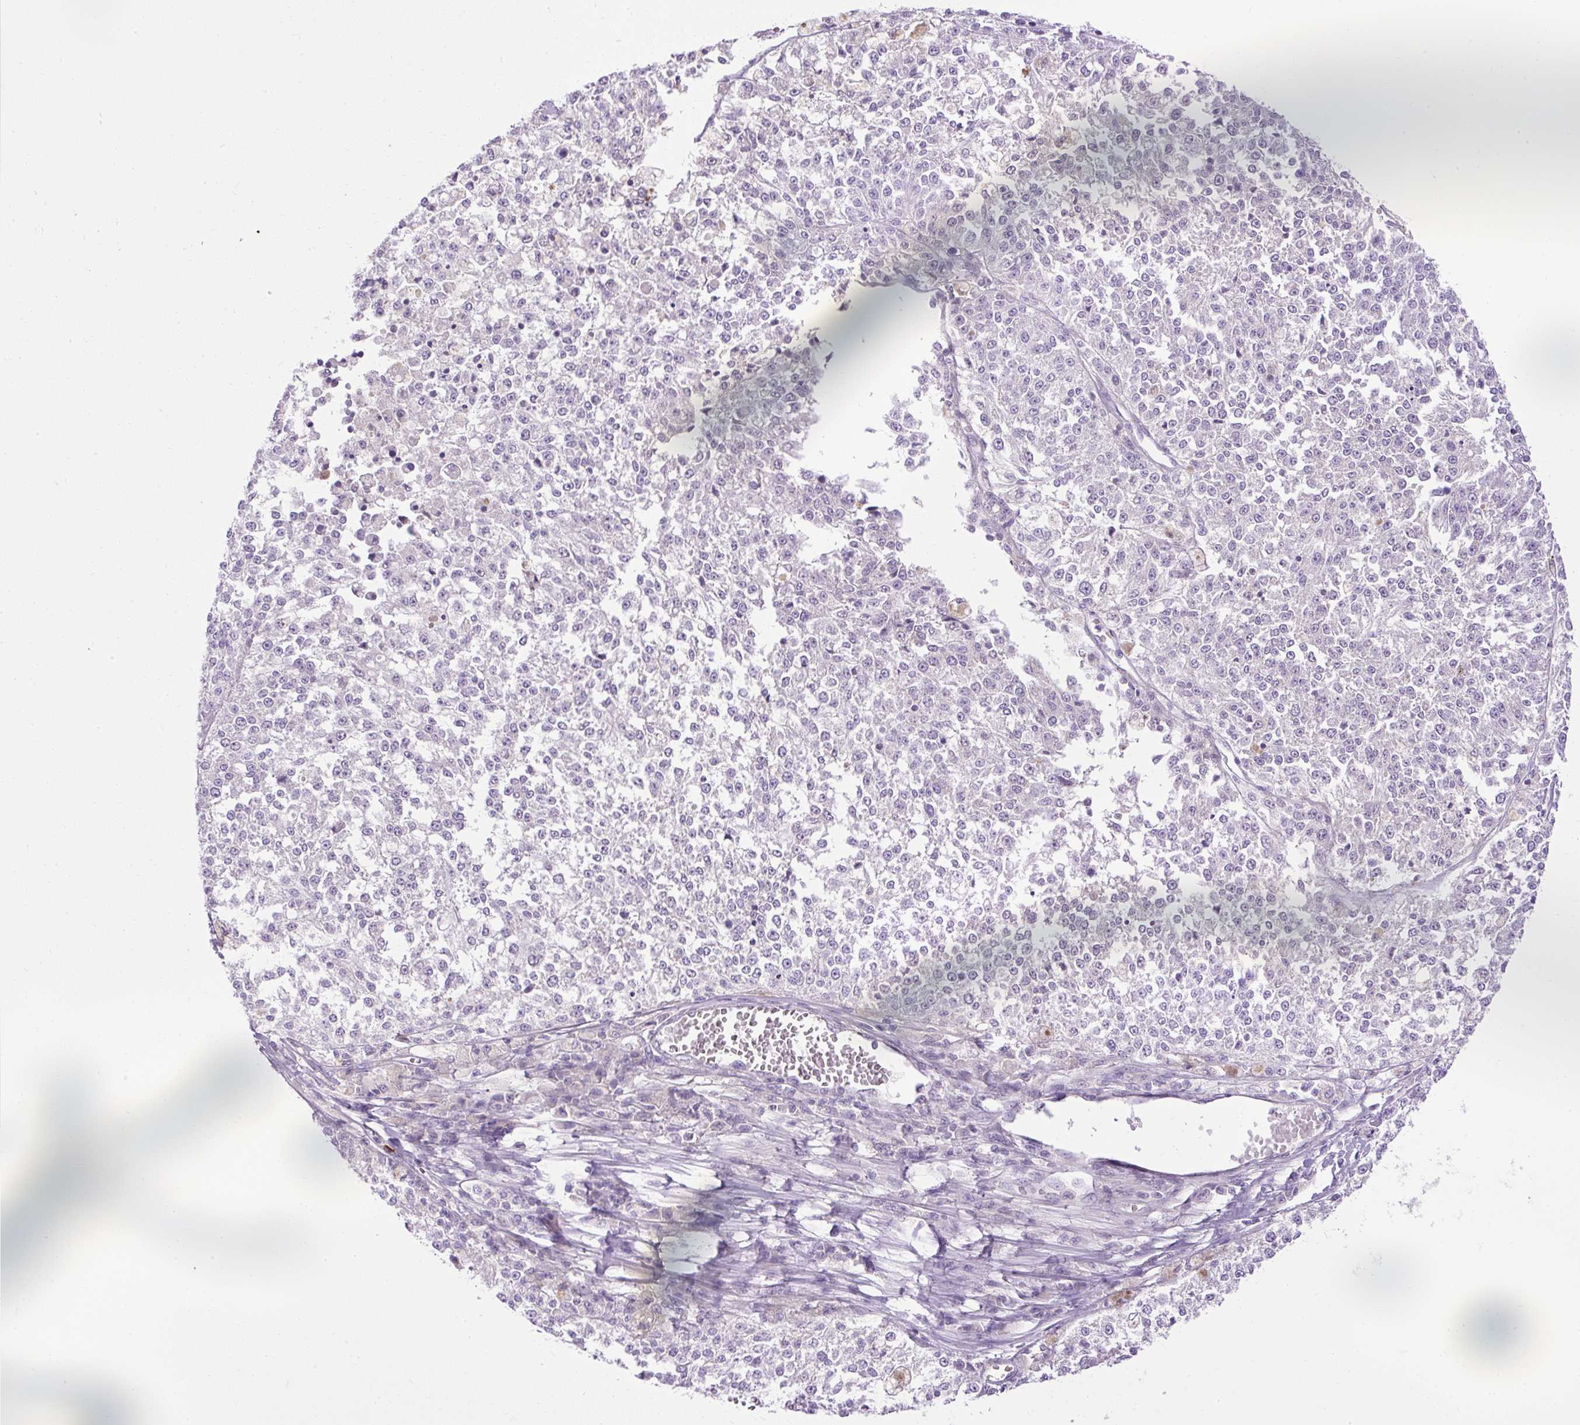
{"staining": {"intensity": "negative", "quantity": "none", "location": "none"}, "tissue": "melanoma", "cell_type": "Tumor cells", "image_type": "cancer", "snomed": [{"axis": "morphology", "description": "Malignant melanoma, NOS"}, {"axis": "topography", "description": "Skin"}], "caption": "An IHC histopathology image of melanoma is shown. There is no staining in tumor cells of melanoma.", "gene": "VWA7", "patient": {"sex": "female", "age": 64}}